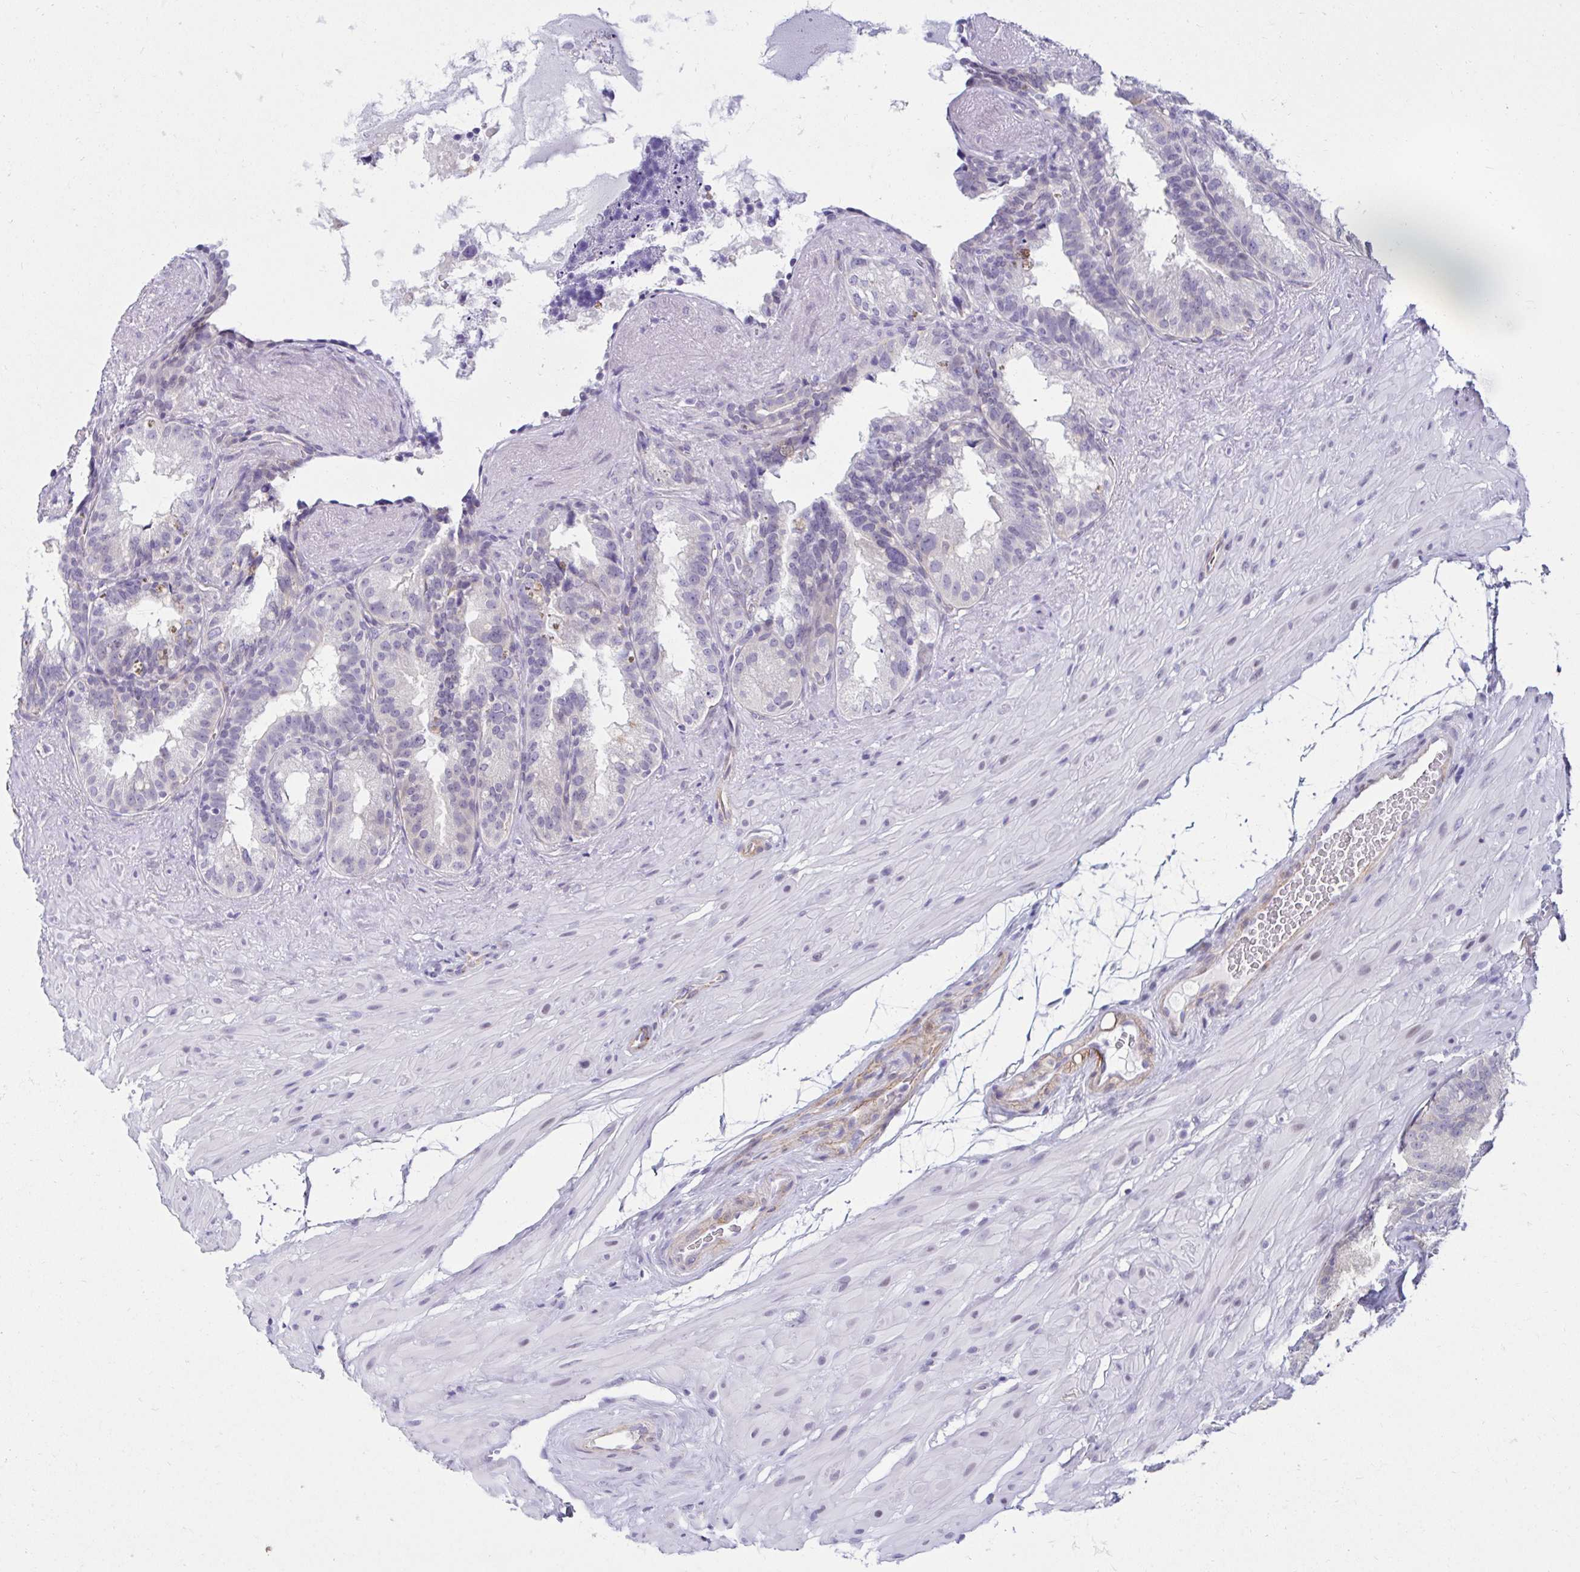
{"staining": {"intensity": "negative", "quantity": "none", "location": "none"}, "tissue": "seminal vesicle", "cell_type": "Glandular cells", "image_type": "normal", "snomed": [{"axis": "morphology", "description": "Normal tissue, NOS"}, {"axis": "topography", "description": "Seminal veicle"}], "caption": "This is an immunohistochemistry image of benign seminal vesicle. There is no expression in glandular cells.", "gene": "ANKRD62", "patient": {"sex": "male", "age": 60}}